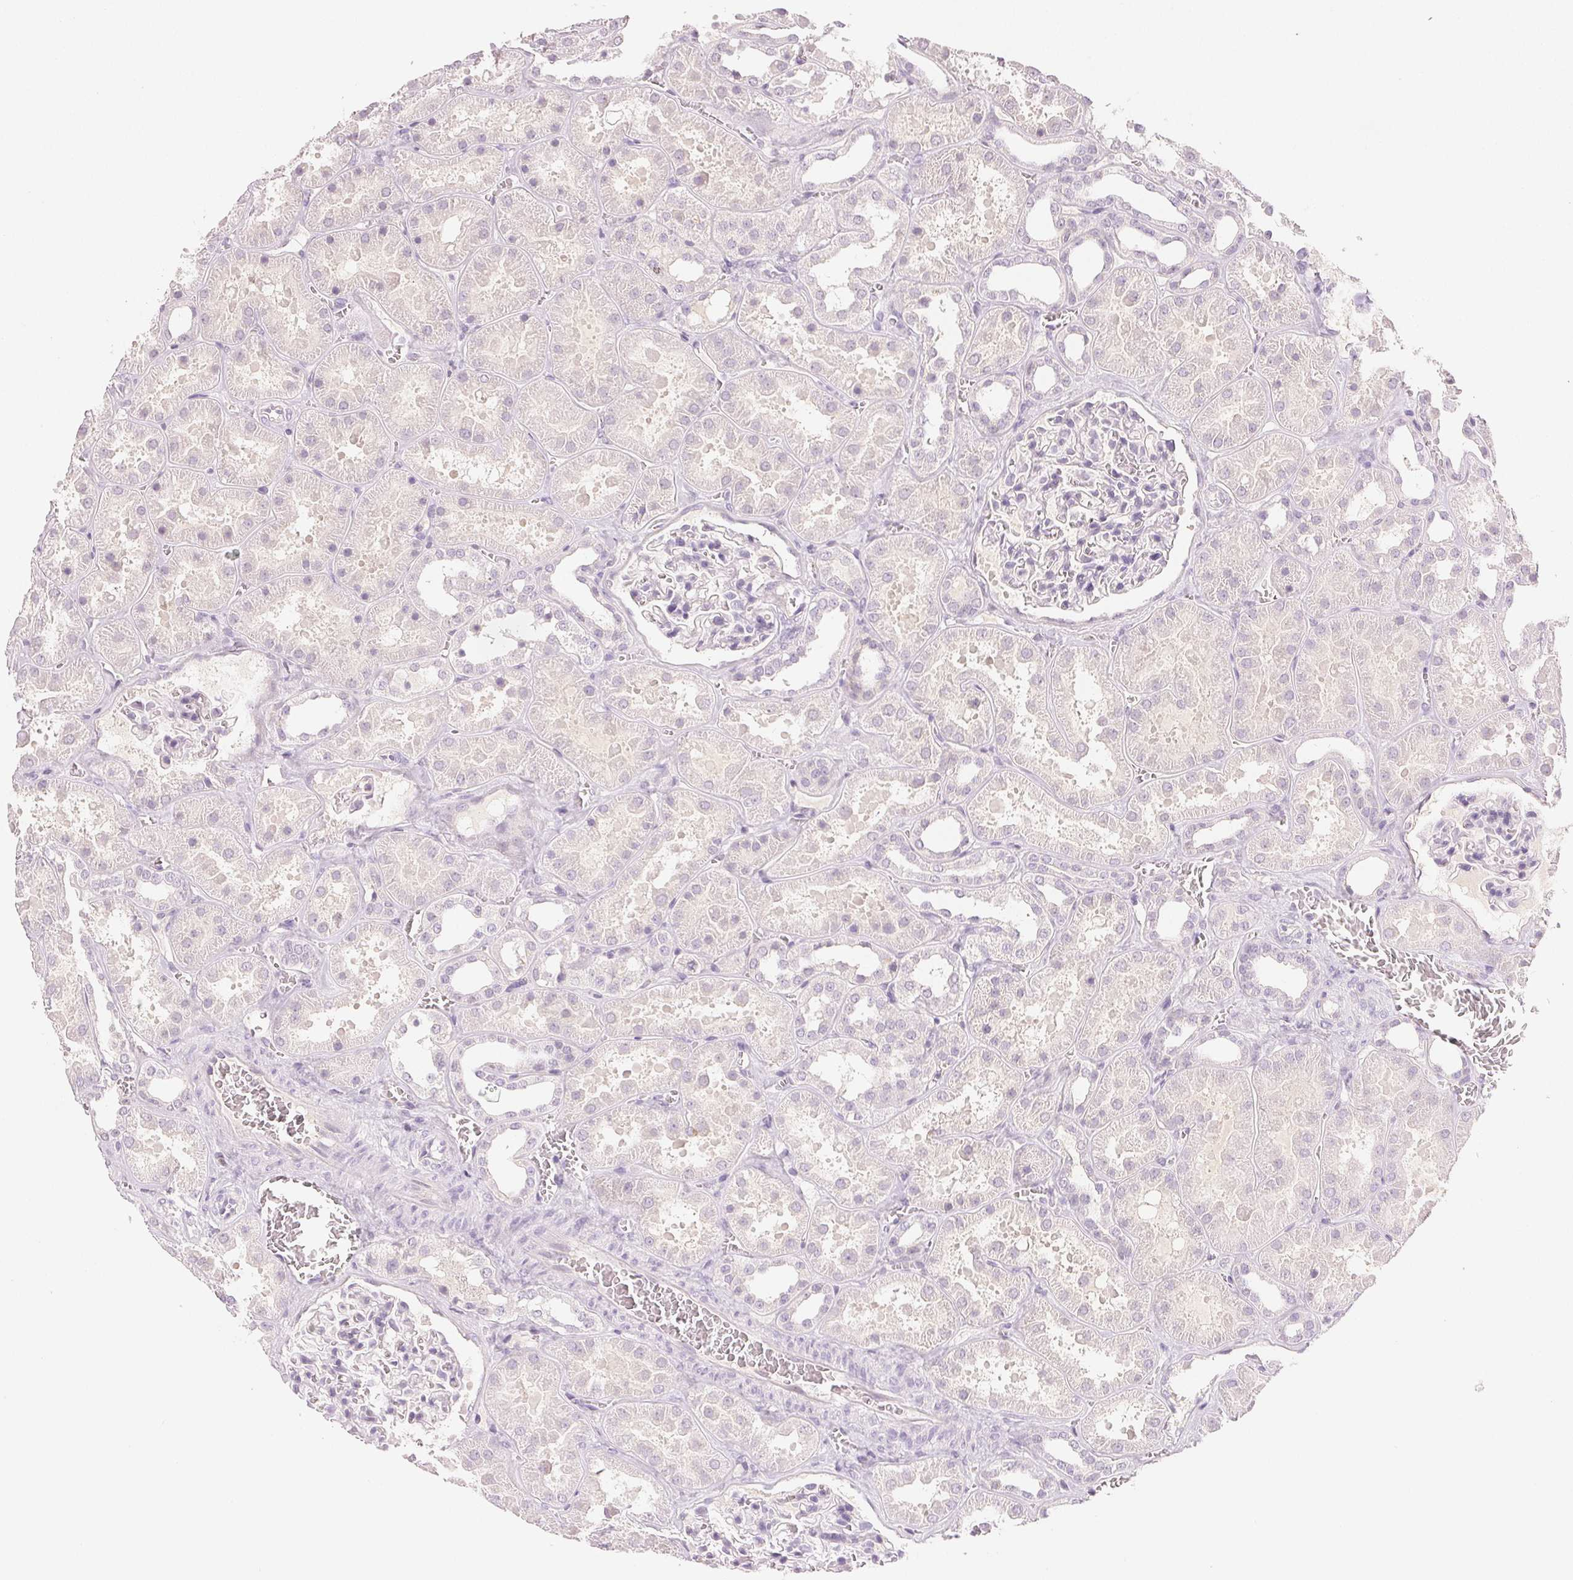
{"staining": {"intensity": "negative", "quantity": "none", "location": "none"}, "tissue": "kidney", "cell_type": "Cells in glomeruli", "image_type": "normal", "snomed": [{"axis": "morphology", "description": "Normal tissue, NOS"}, {"axis": "topography", "description": "Kidney"}], "caption": "Micrograph shows no protein positivity in cells in glomeruli of benign kidney.", "gene": "HOXB13", "patient": {"sex": "female", "age": 41}}